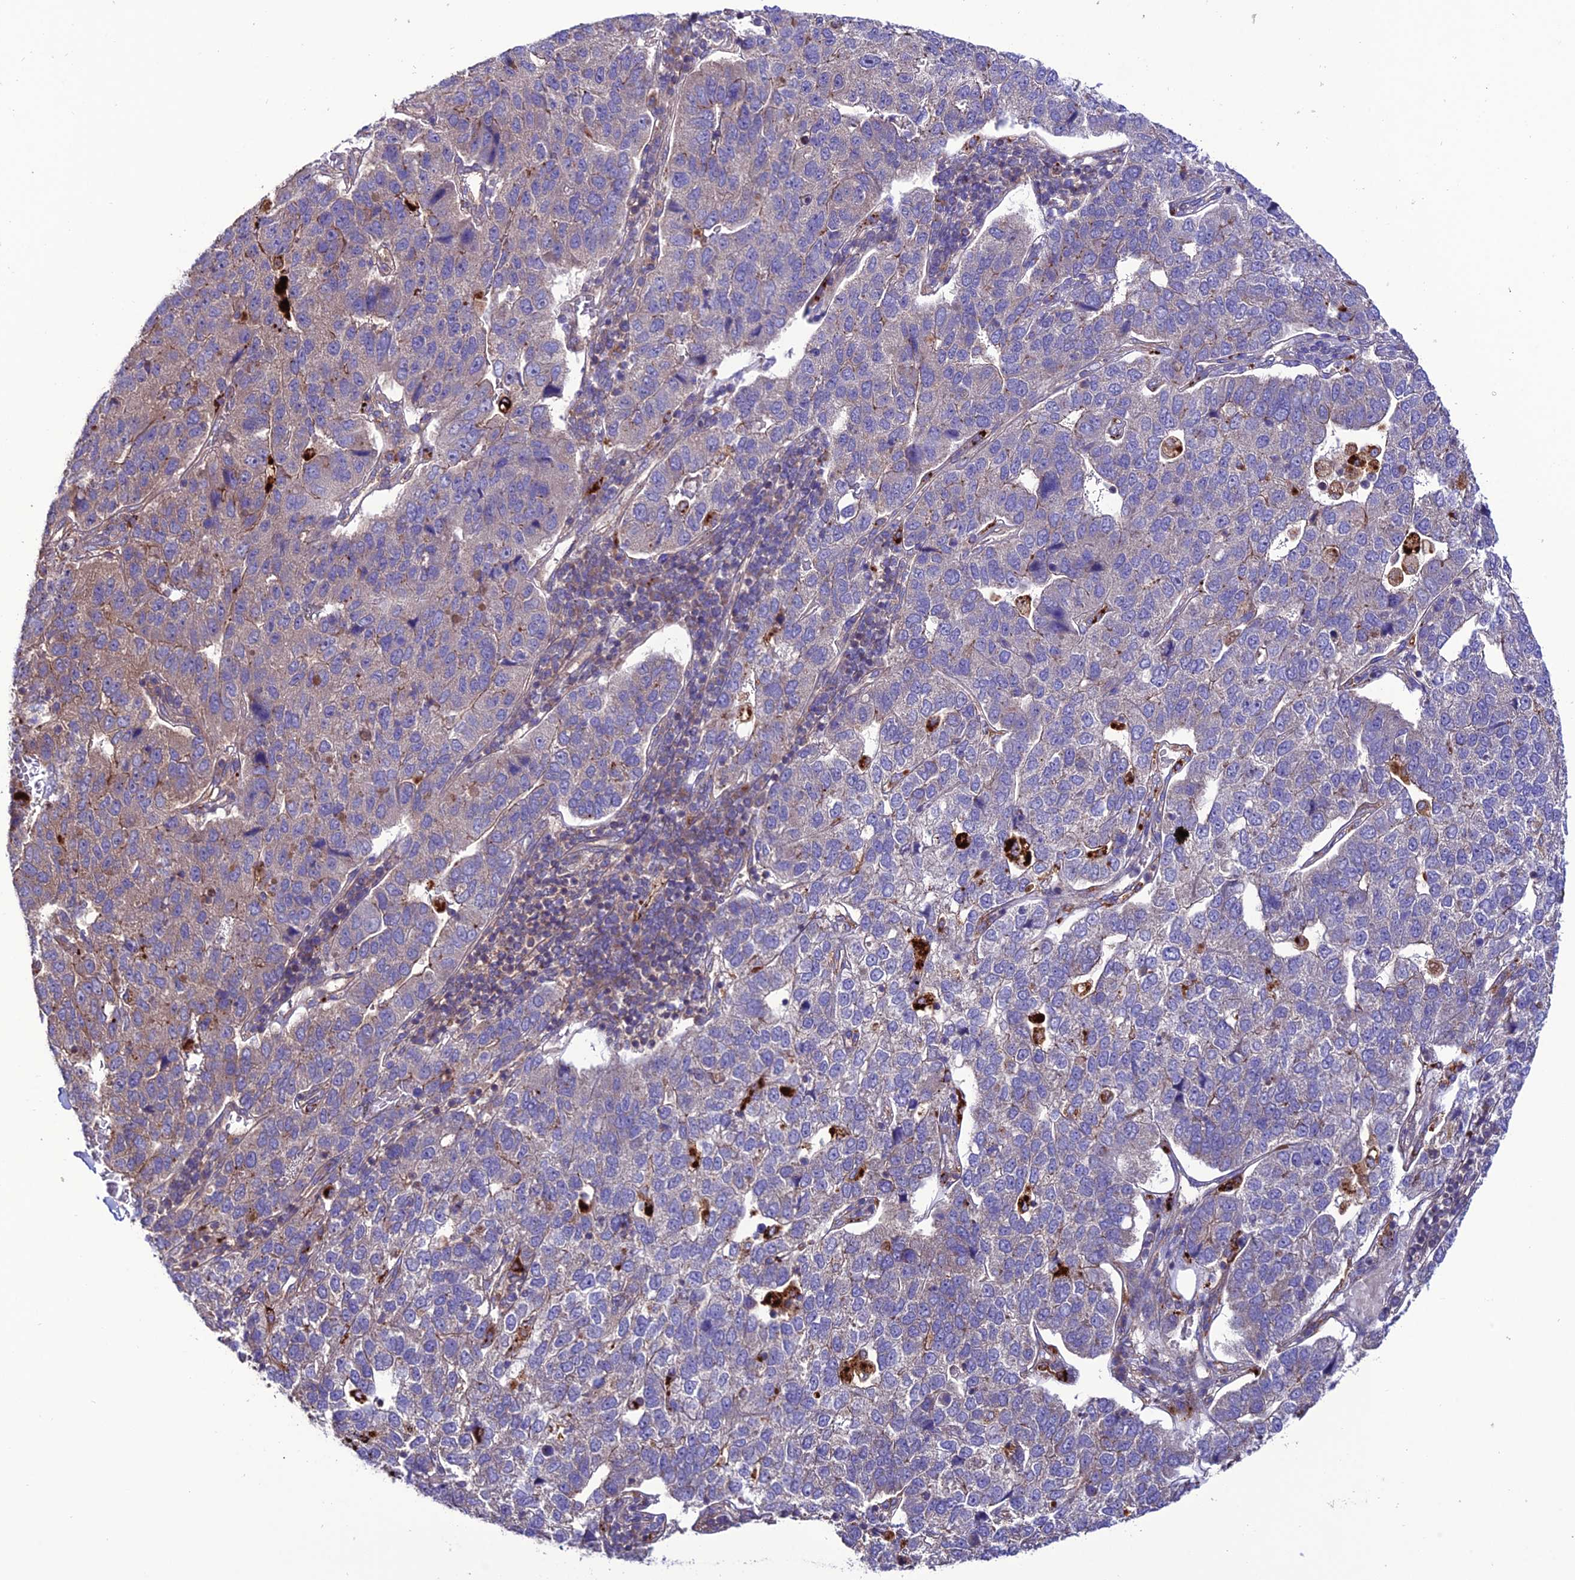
{"staining": {"intensity": "weak", "quantity": "<25%", "location": "cytoplasmic/membranous"}, "tissue": "pancreatic cancer", "cell_type": "Tumor cells", "image_type": "cancer", "snomed": [{"axis": "morphology", "description": "Adenocarcinoma, NOS"}, {"axis": "topography", "description": "Pancreas"}], "caption": "Histopathology image shows no significant protein expression in tumor cells of pancreatic adenocarcinoma. (Brightfield microscopy of DAB (3,3'-diaminobenzidine) immunohistochemistry at high magnification).", "gene": "PPIL3", "patient": {"sex": "female", "age": 61}}